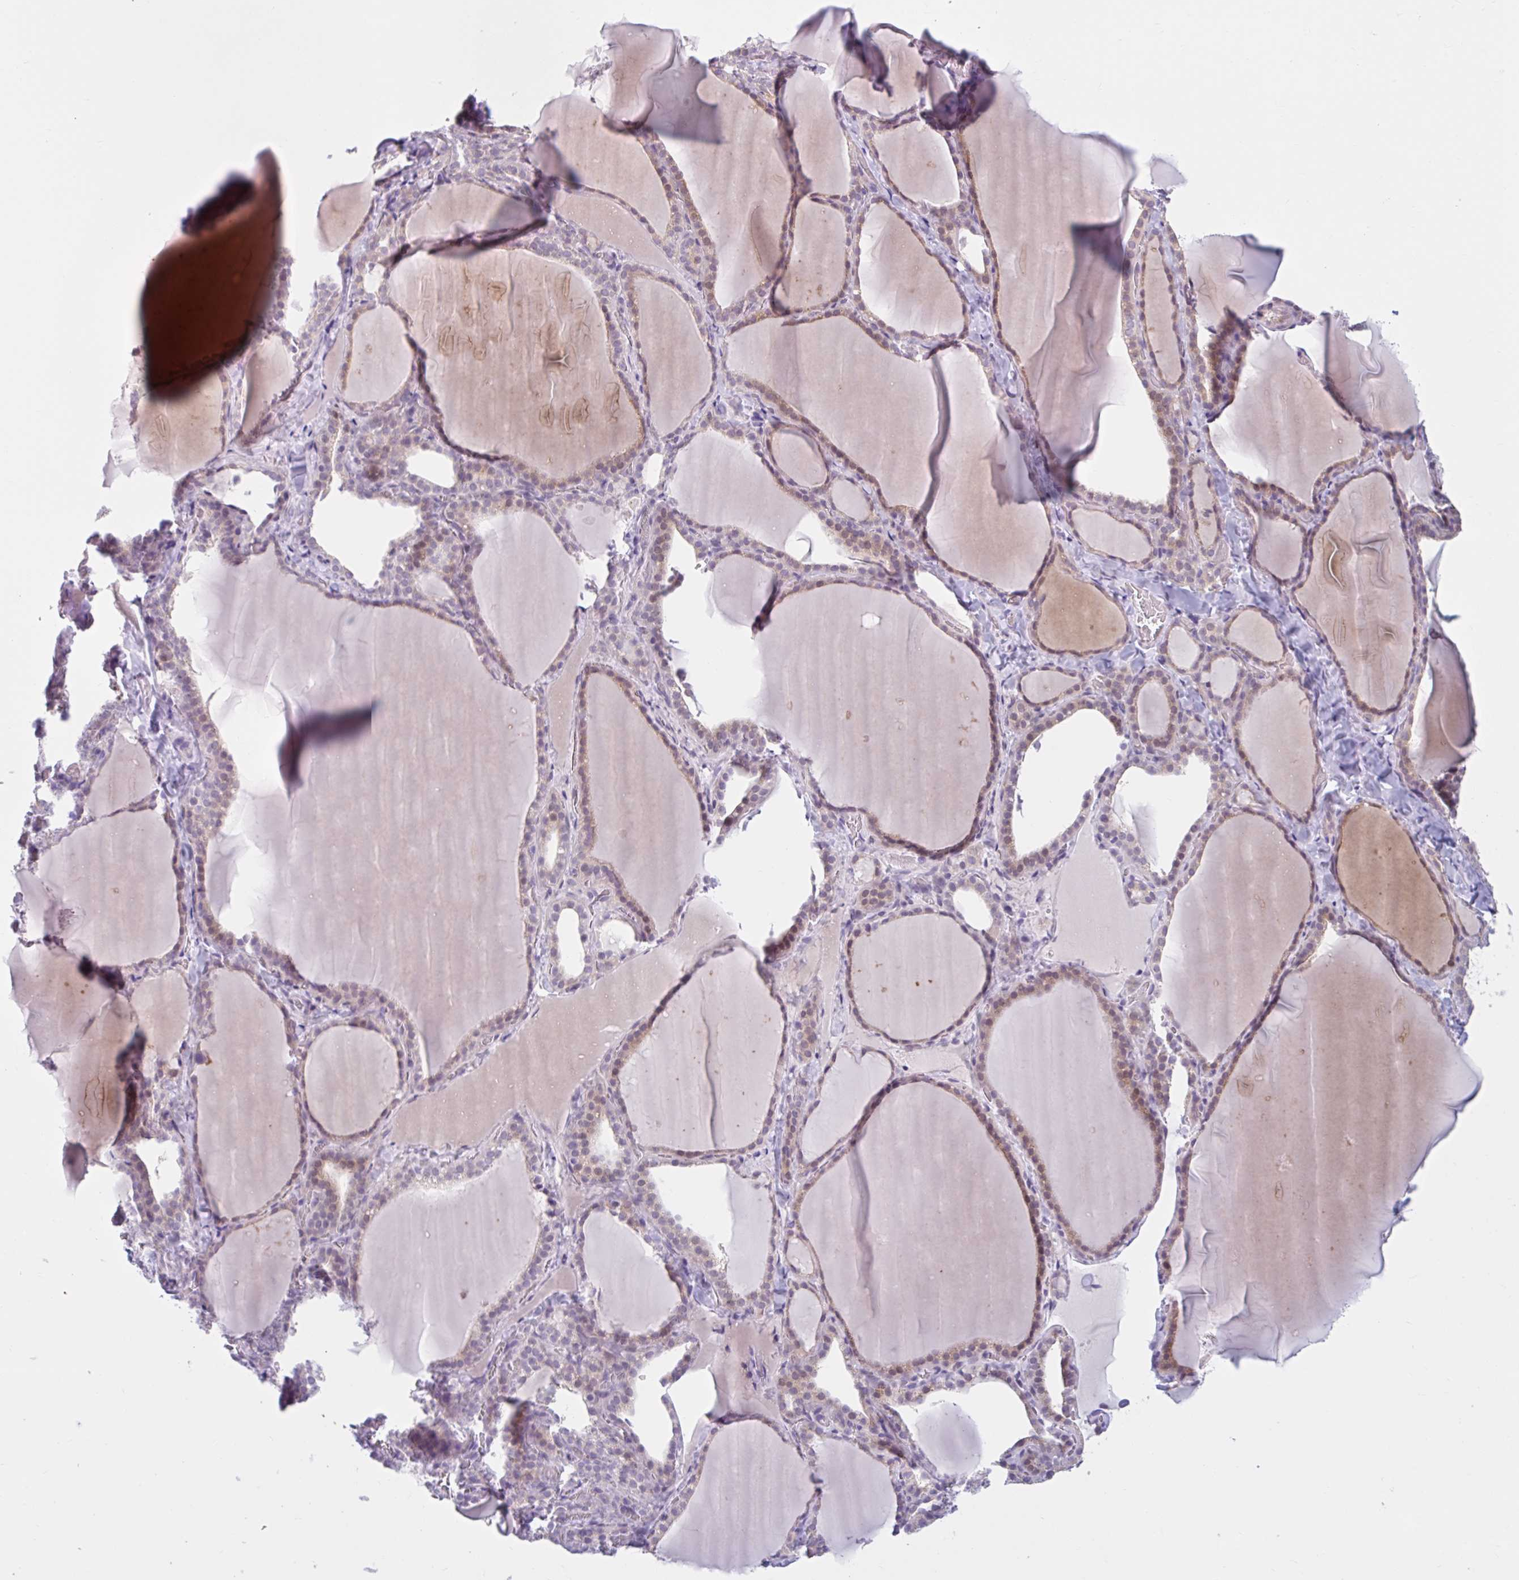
{"staining": {"intensity": "weak", "quantity": ">75%", "location": "cytoplasmic/membranous,nuclear"}, "tissue": "thyroid gland", "cell_type": "Glandular cells", "image_type": "normal", "snomed": [{"axis": "morphology", "description": "Normal tissue, NOS"}, {"axis": "topography", "description": "Thyroid gland"}], "caption": "Approximately >75% of glandular cells in normal thyroid gland show weak cytoplasmic/membranous,nuclear protein staining as visualized by brown immunohistochemical staining.", "gene": "FAM153A", "patient": {"sex": "female", "age": 22}}